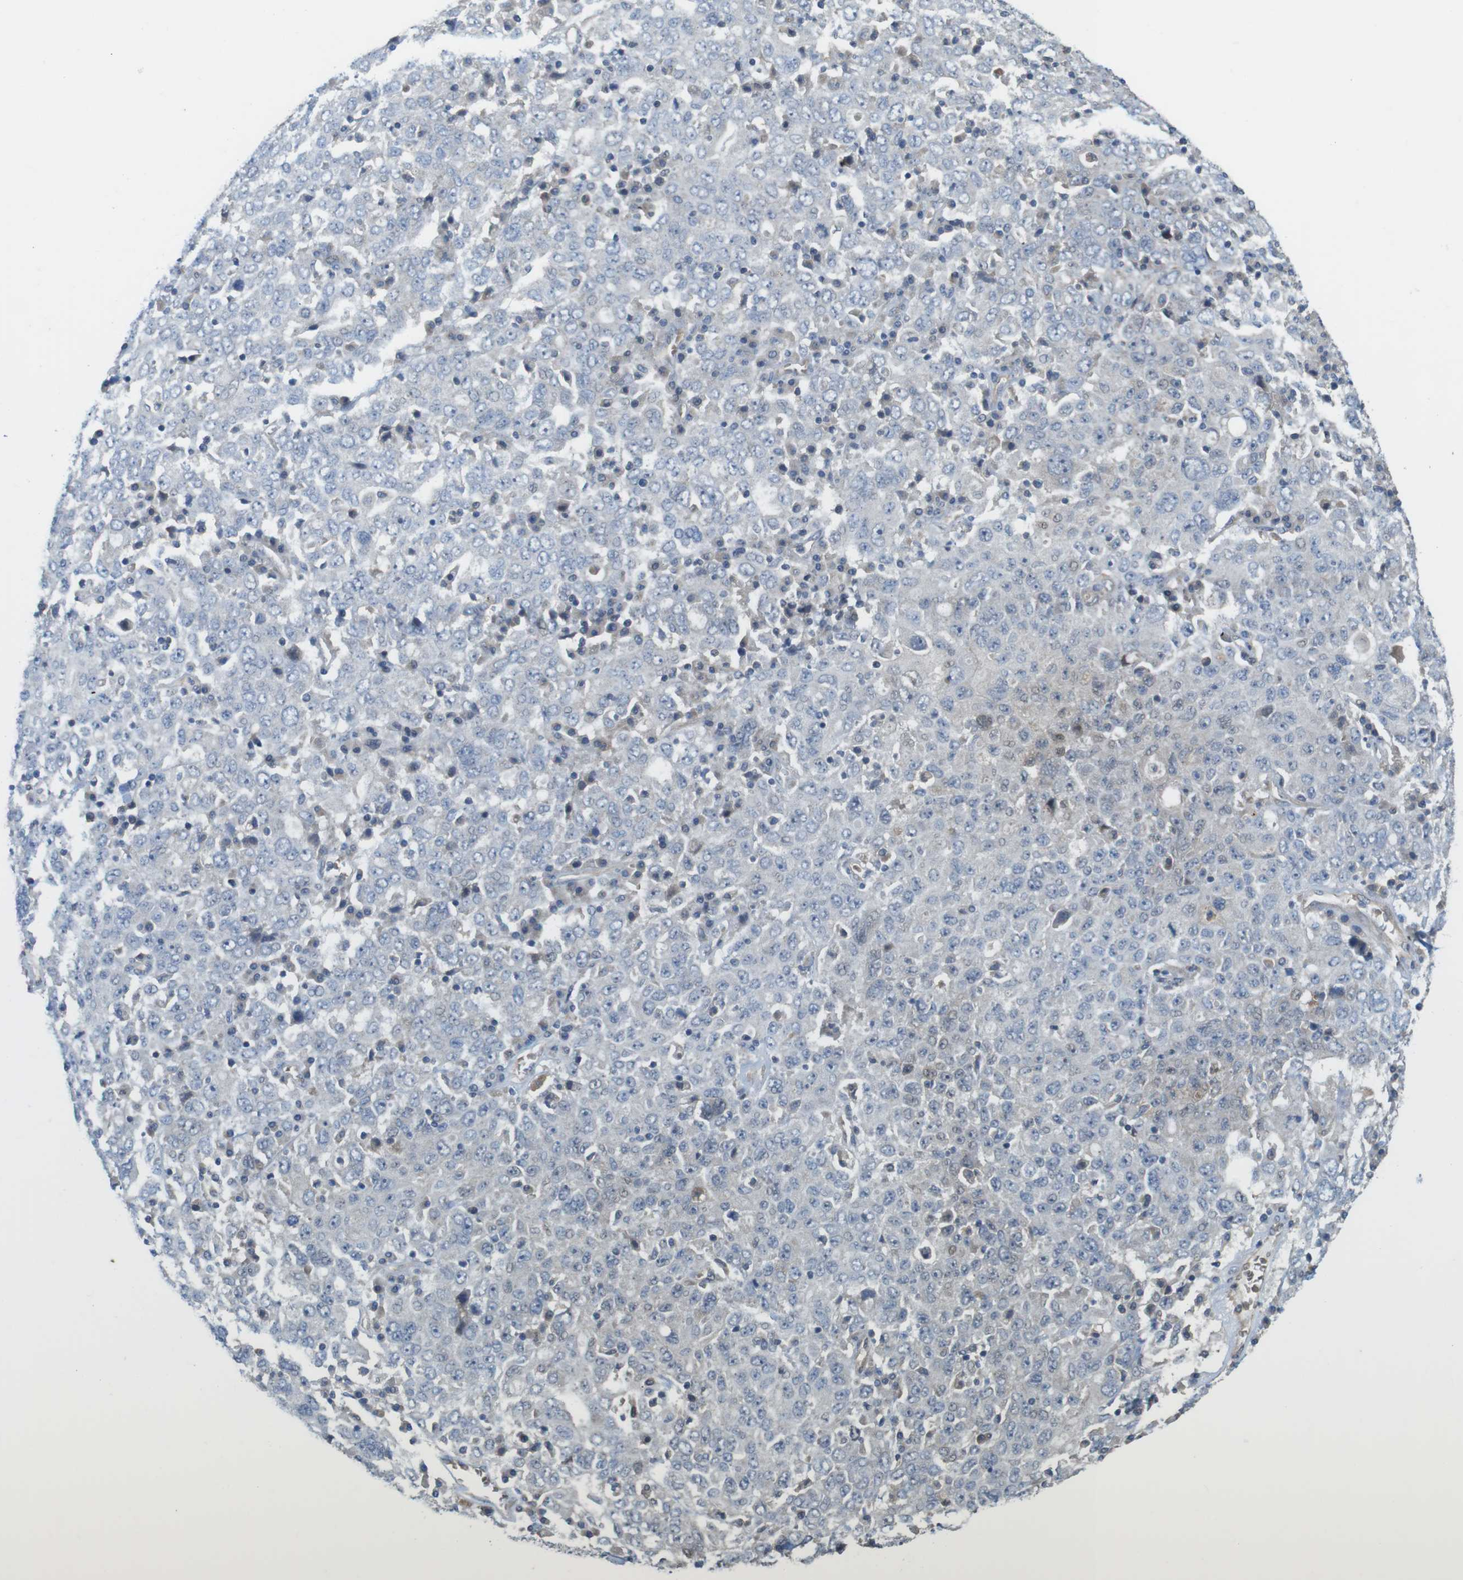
{"staining": {"intensity": "negative", "quantity": "none", "location": "none"}, "tissue": "ovarian cancer", "cell_type": "Tumor cells", "image_type": "cancer", "snomed": [{"axis": "morphology", "description": "Carcinoma, endometroid"}, {"axis": "topography", "description": "Ovary"}], "caption": "Tumor cells show no significant staining in ovarian endometroid carcinoma.", "gene": "ABHD15", "patient": {"sex": "female", "age": 62}}